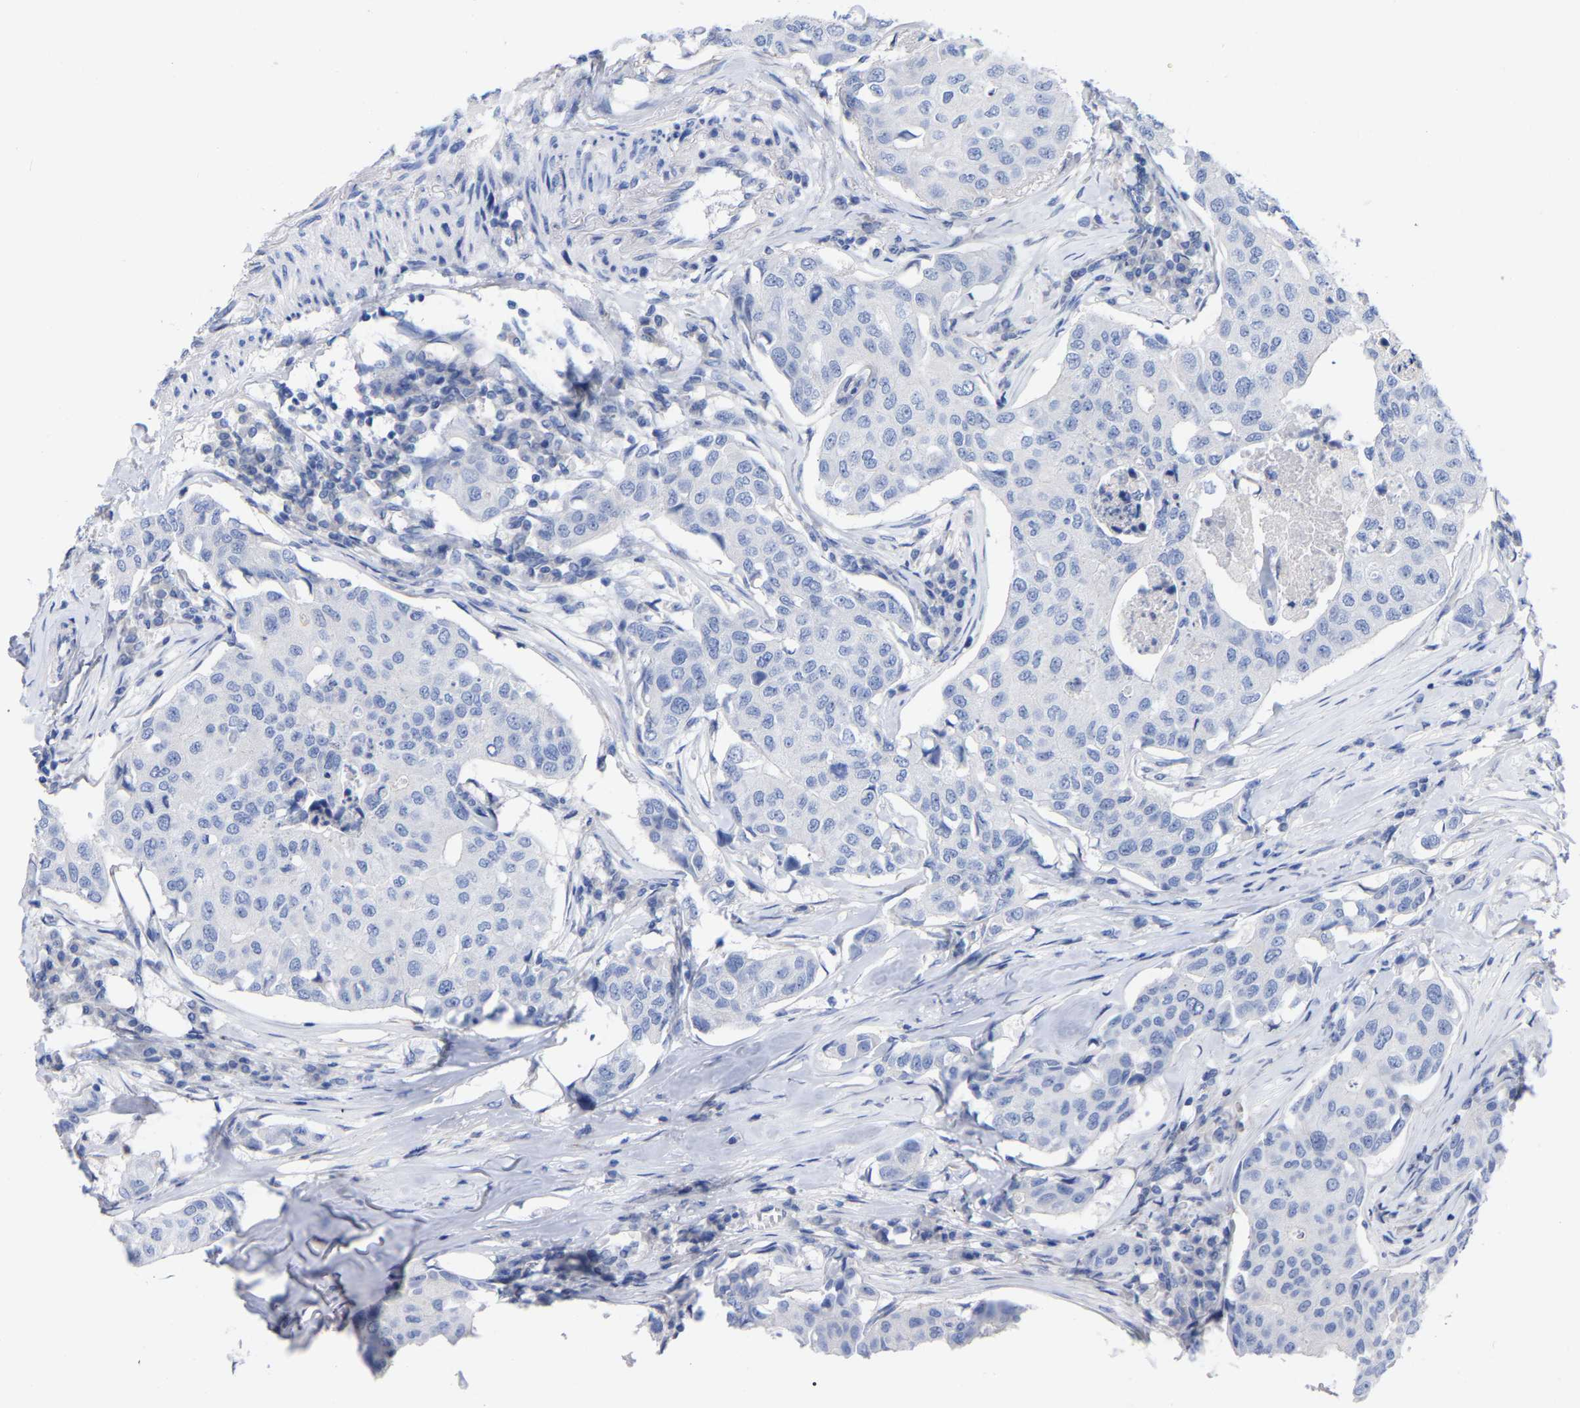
{"staining": {"intensity": "negative", "quantity": "none", "location": "none"}, "tissue": "breast cancer", "cell_type": "Tumor cells", "image_type": "cancer", "snomed": [{"axis": "morphology", "description": "Duct carcinoma"}, {"axis": "topography", "description": "Breast"}], "caption": "Tumor cells are negative for brown protein staining in breast invasive ductal carcinoma. (IHC, brightfield microscopy, high magnification).", "gene": "HAPLN1", "patient": {"sex": "female", "age": 80}}